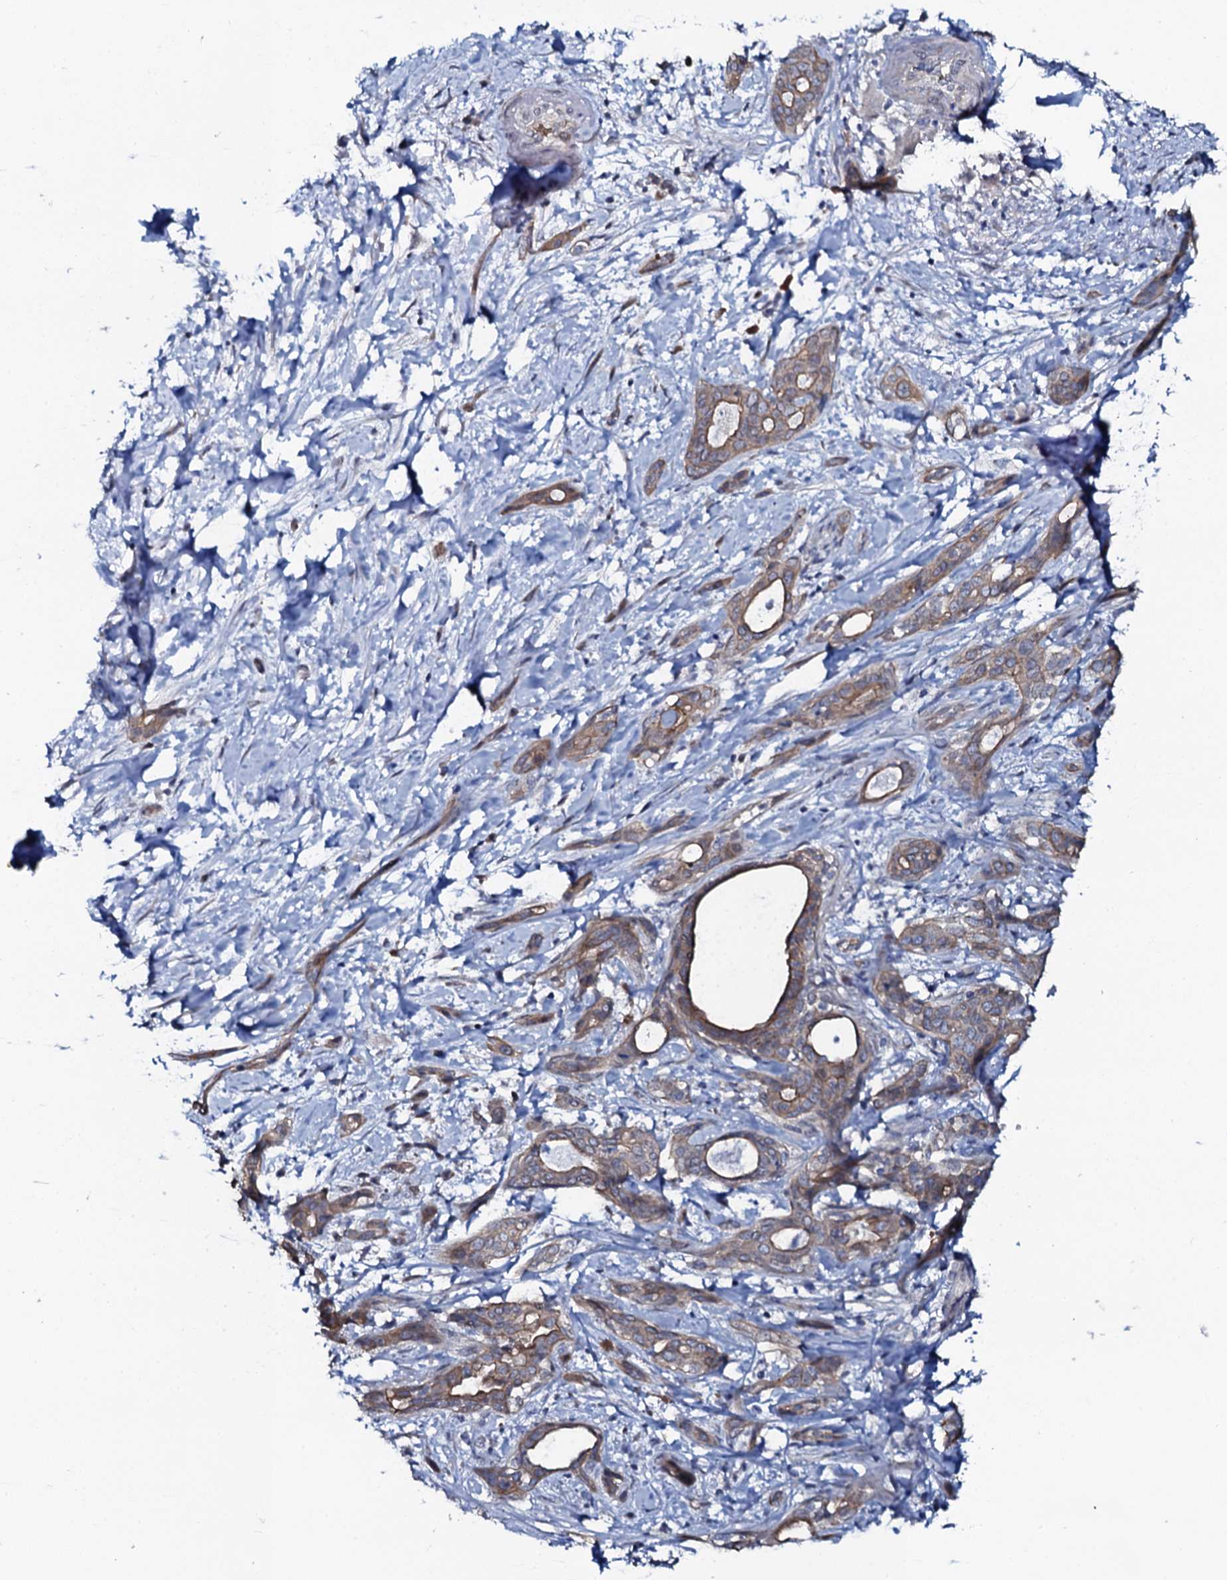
{"staining": {"intensity": "moderate", "quantity": ">75%", "location": "cytoplasmic/membranous"}, "tissue": "pancreatic cancer", "cell_type": "Tumor cells", "image_type": "cancer", "snomed": [{"axis": "morphology", "description": "Normal tissue, NOS"}, {"axis": "morphology", "description": "Adenocarcinoma, NOS"}, {"axis": "topography", "description": "Pancreas"}, {"axis": "topography", "description": "Peripheral nerve tissue"}], "caption": "Pancreatic cancer (adenocarcinoma) stained with DAB (3,3'-diaminobenzidine) IHC exhibits medium levels of moderate cytoplasmic/membranous expression in approximately >75% of tumor cells. Immunohistochemistry stains the protein of interest in brown and the nuclei are stained blue.", "gene": "C10orf88", "patient": {"sex": "female", "age": 63}}